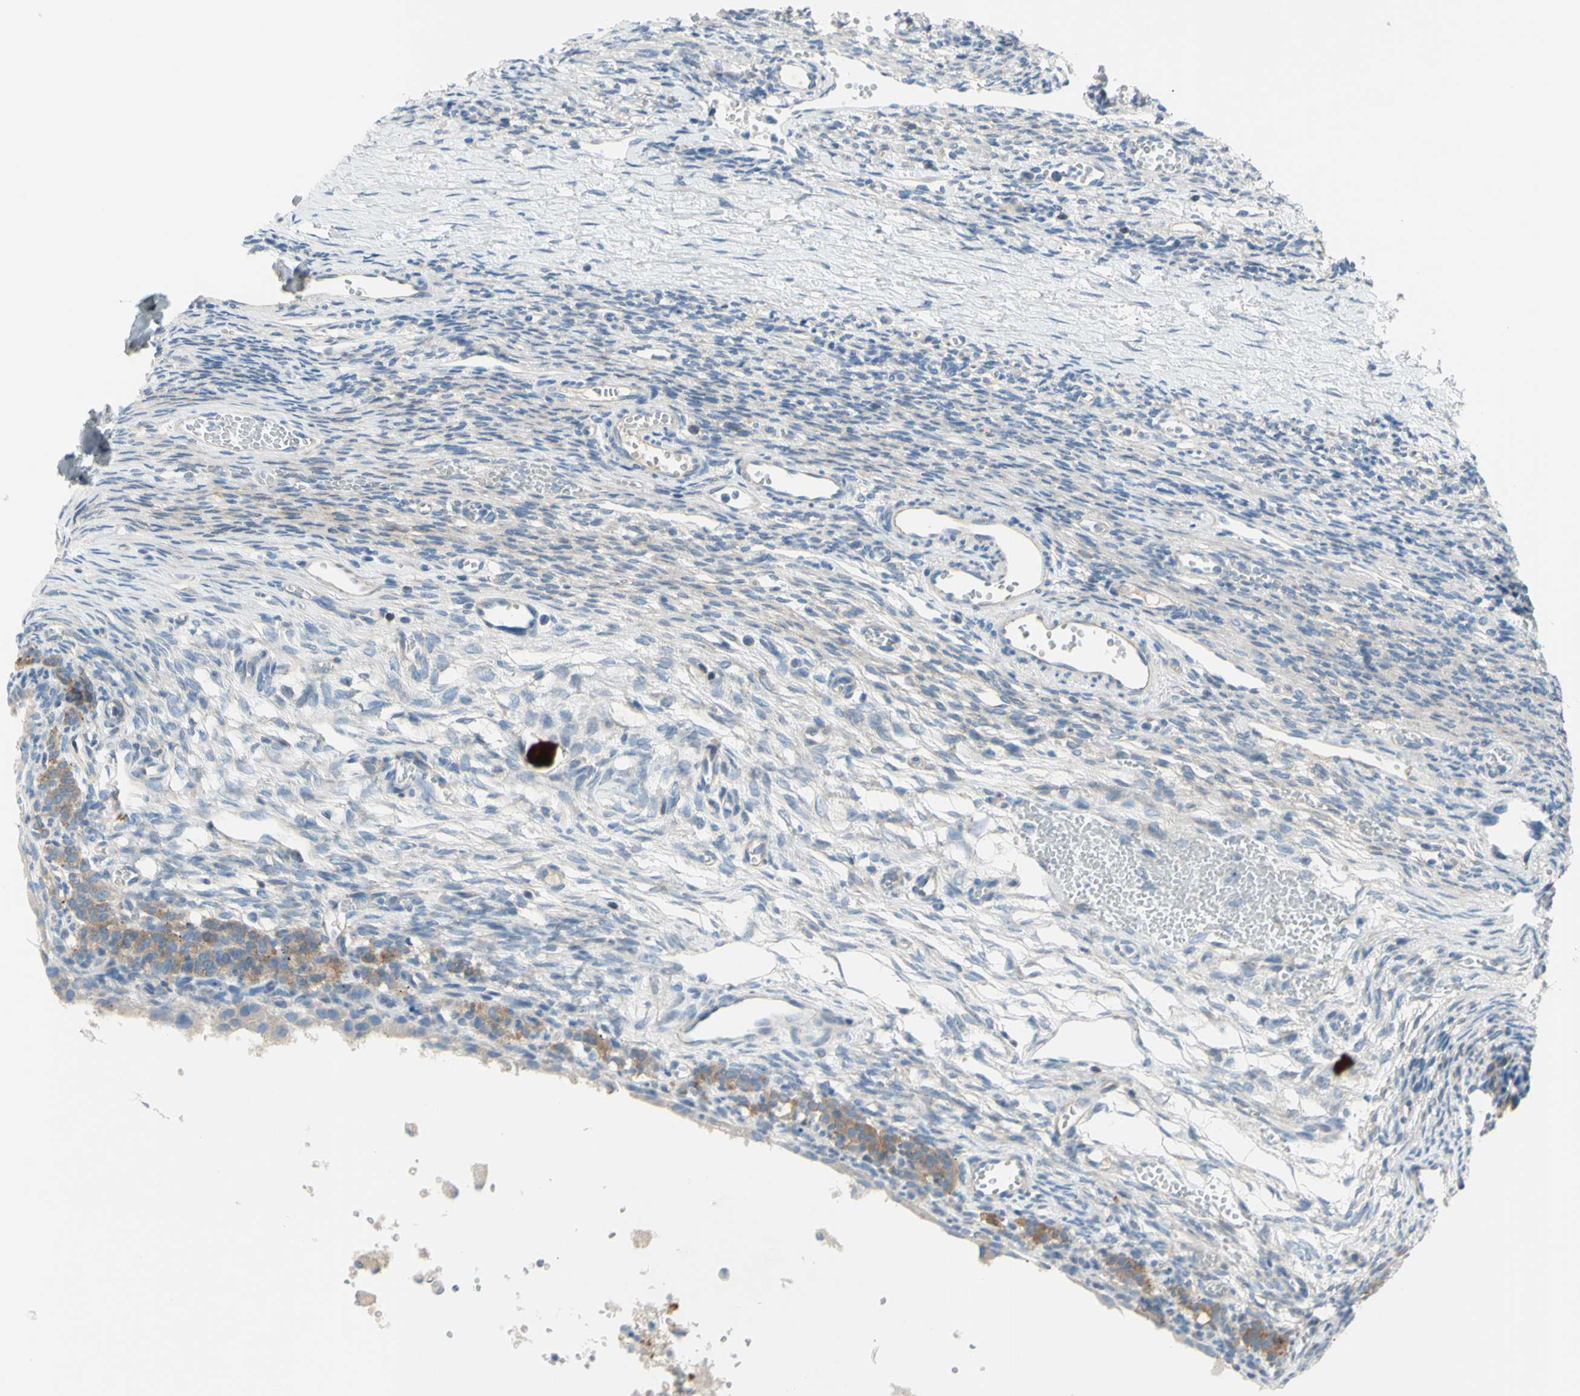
{"staining": {"intensity": "weak", "quantity": "<25%", "location": "cytoplasmic/membranous"}, "tissue": "ovary", "cell_type": "Ovarian stroma cells", "image_type": "normal", "snomed": [{"axis": "morphology", "description": "Normal tissue, NOS"}, {"axis": "topography", "description": "Ovary"}], "caption": "This is an IHC micrograph of unremarkable human ovary. There is no staining in ovarian stroma cells.", "gene": "MUC1", "patient": {"sex": "female", "age": 33}}